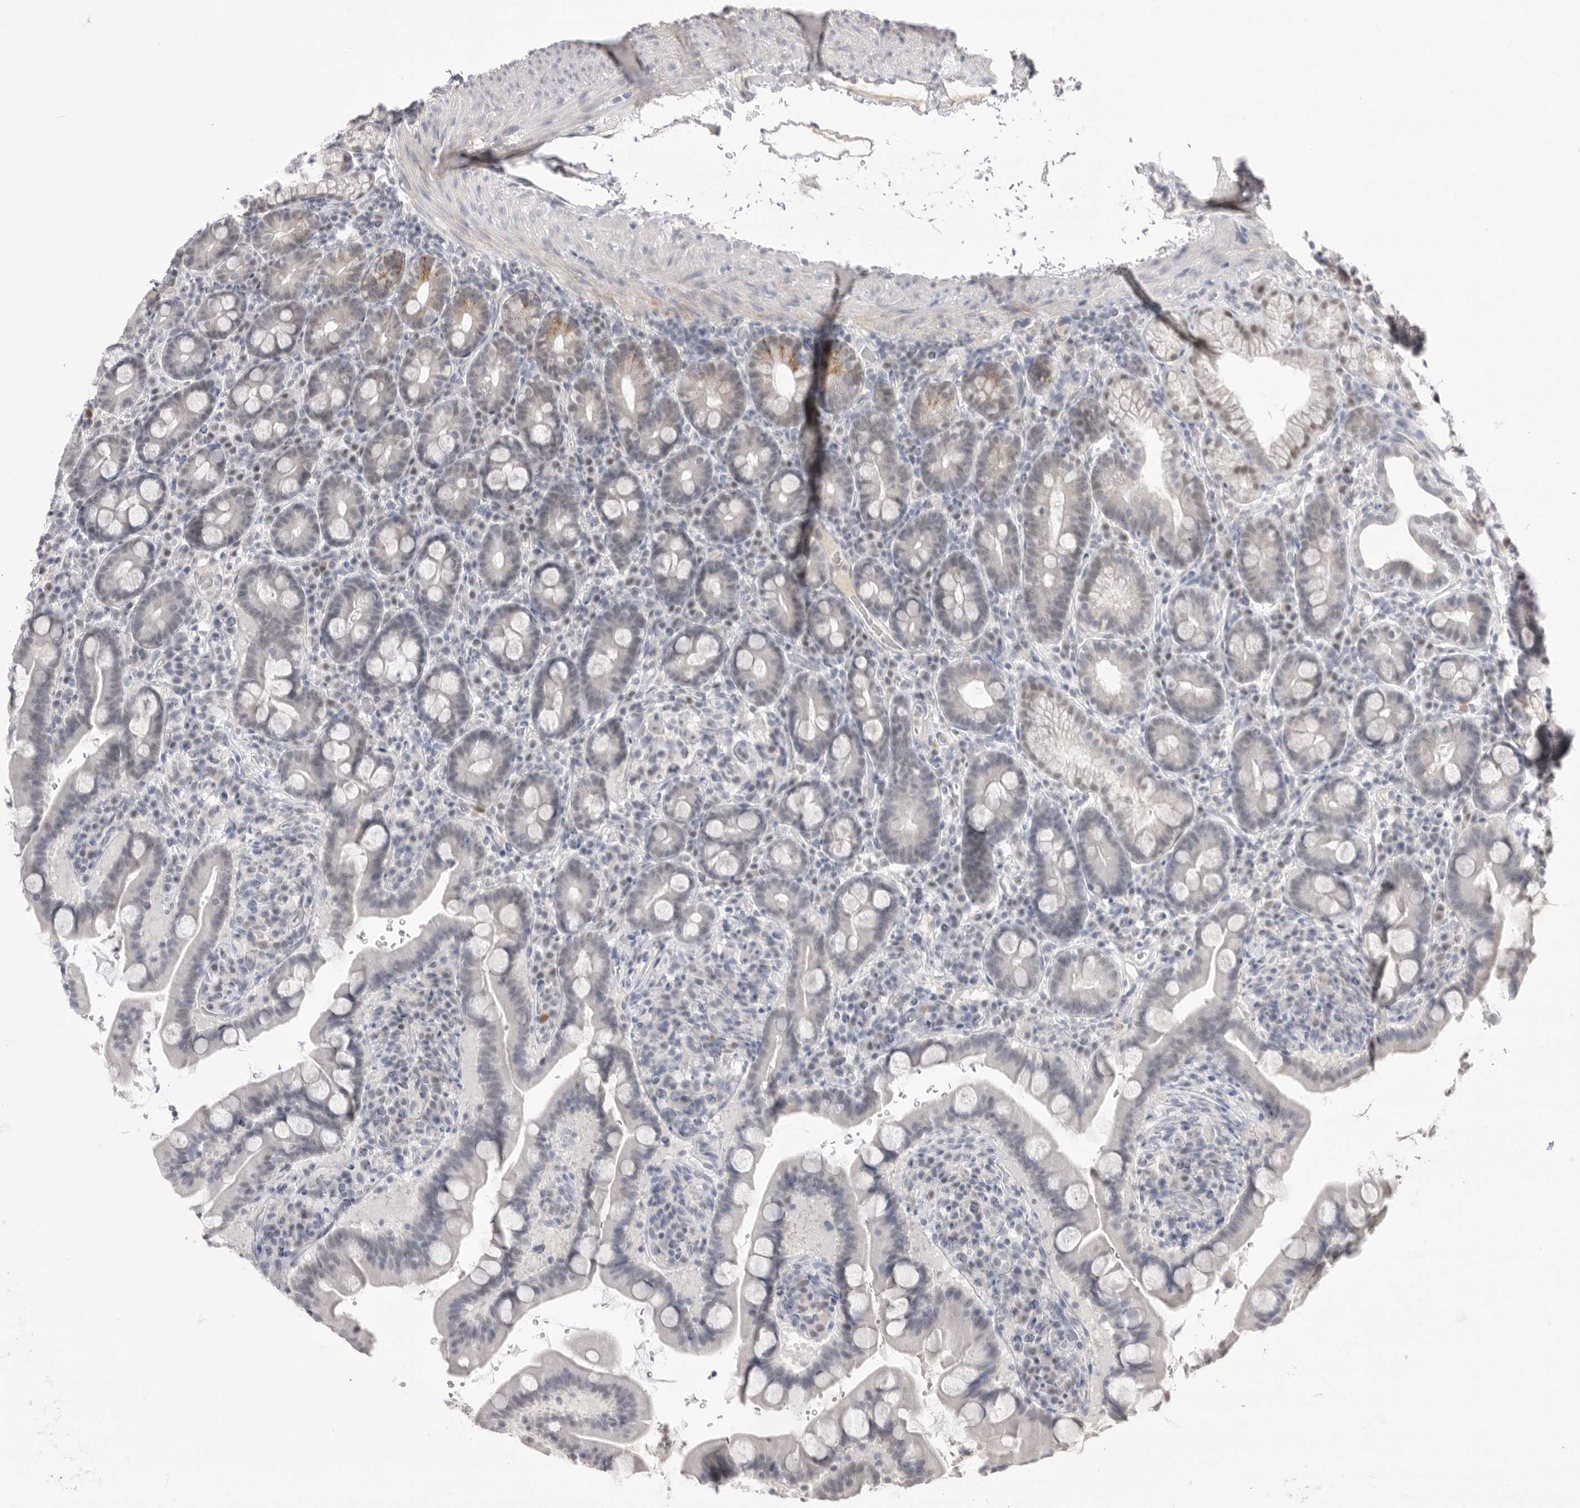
{"staining": {"intensity": "moderate", "quantity": "<25%", "location": "cytoplasmic/membranous,nuclear"}, "tissue": "duodenum", "cell_type": "Glandular cells", "image_type": "normal", "snomed": [{"axis": "morphology", "description": "Normal tissue, NOS"}, {"axis": "topography", "description": "Duodenum"}], "caption": "DAB immunohistochemical staining of normal human duodenum reveals moderate cytoplasmic/membranous,nuclear protein positivity in about <25% of glandular cells.", "gene": "HUS1", "patient": {"sex": "male", "age": 54}}